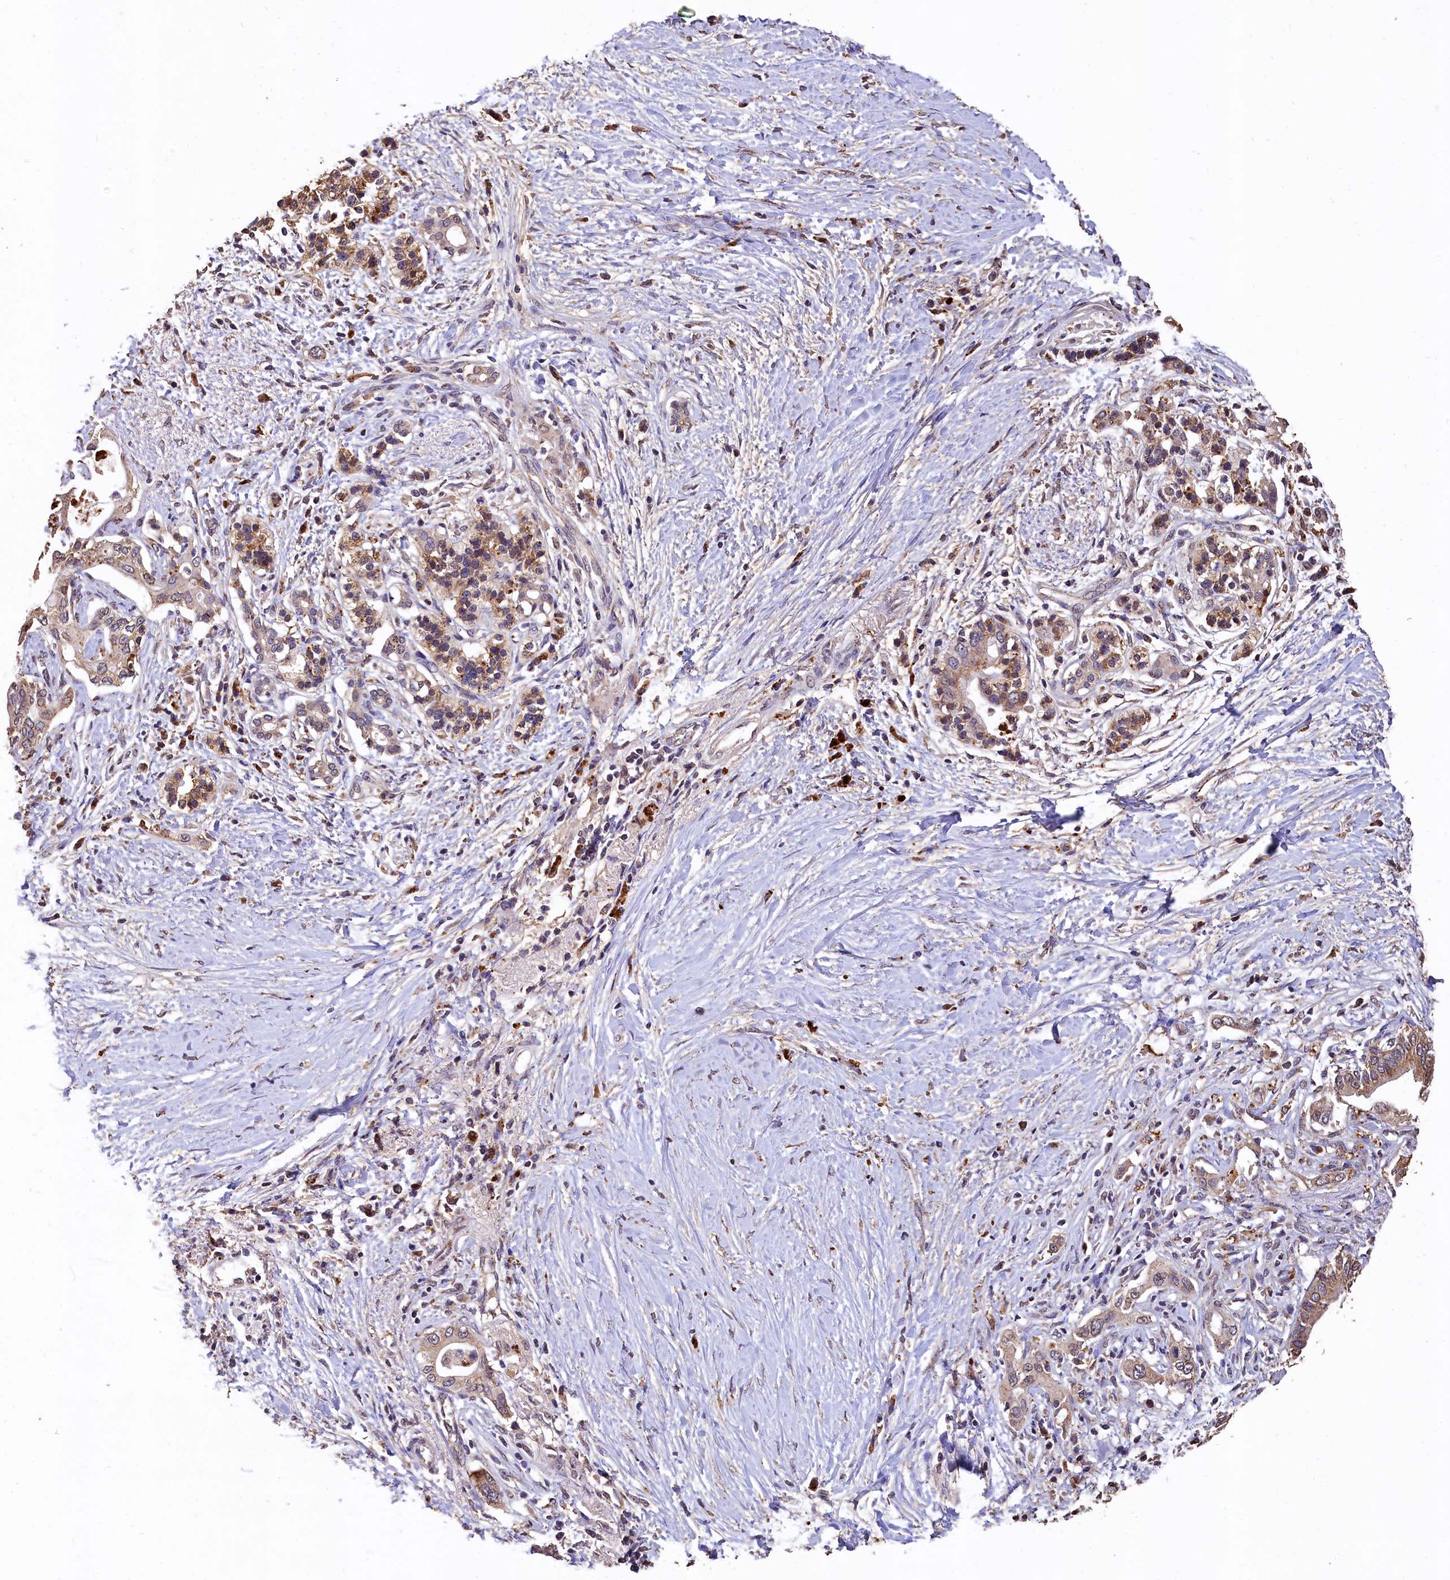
{"staining": {"intensity": "weak", "quantity": "25%-75%", "location": "cytoplasmic/membranous"}, "tissue": "pancreatic cancer", "cell_type": "Tumor cells", "image_type": "cancer", "snomed": [{"axis": "morphology", "description": "Normal tissue, NOS"}, {"axis": "morphology", "description": "Adenocarcinoma, NOS"}, {"axis": "topography", "description": "Pancreas"}, {"axis": "topography", "description": "Peripheral nerve tissue"}], "caption": "Immunohistochemical staining of human pancreatic cancer displays low levels of weak cytoplasmic/membranous protein staining in approximately 25%-75% of tumor cells. (IHC, brightfield microscopy, high magnification).", "gene": "LSM4", "patient": {"sex": "male", "age": 59}}